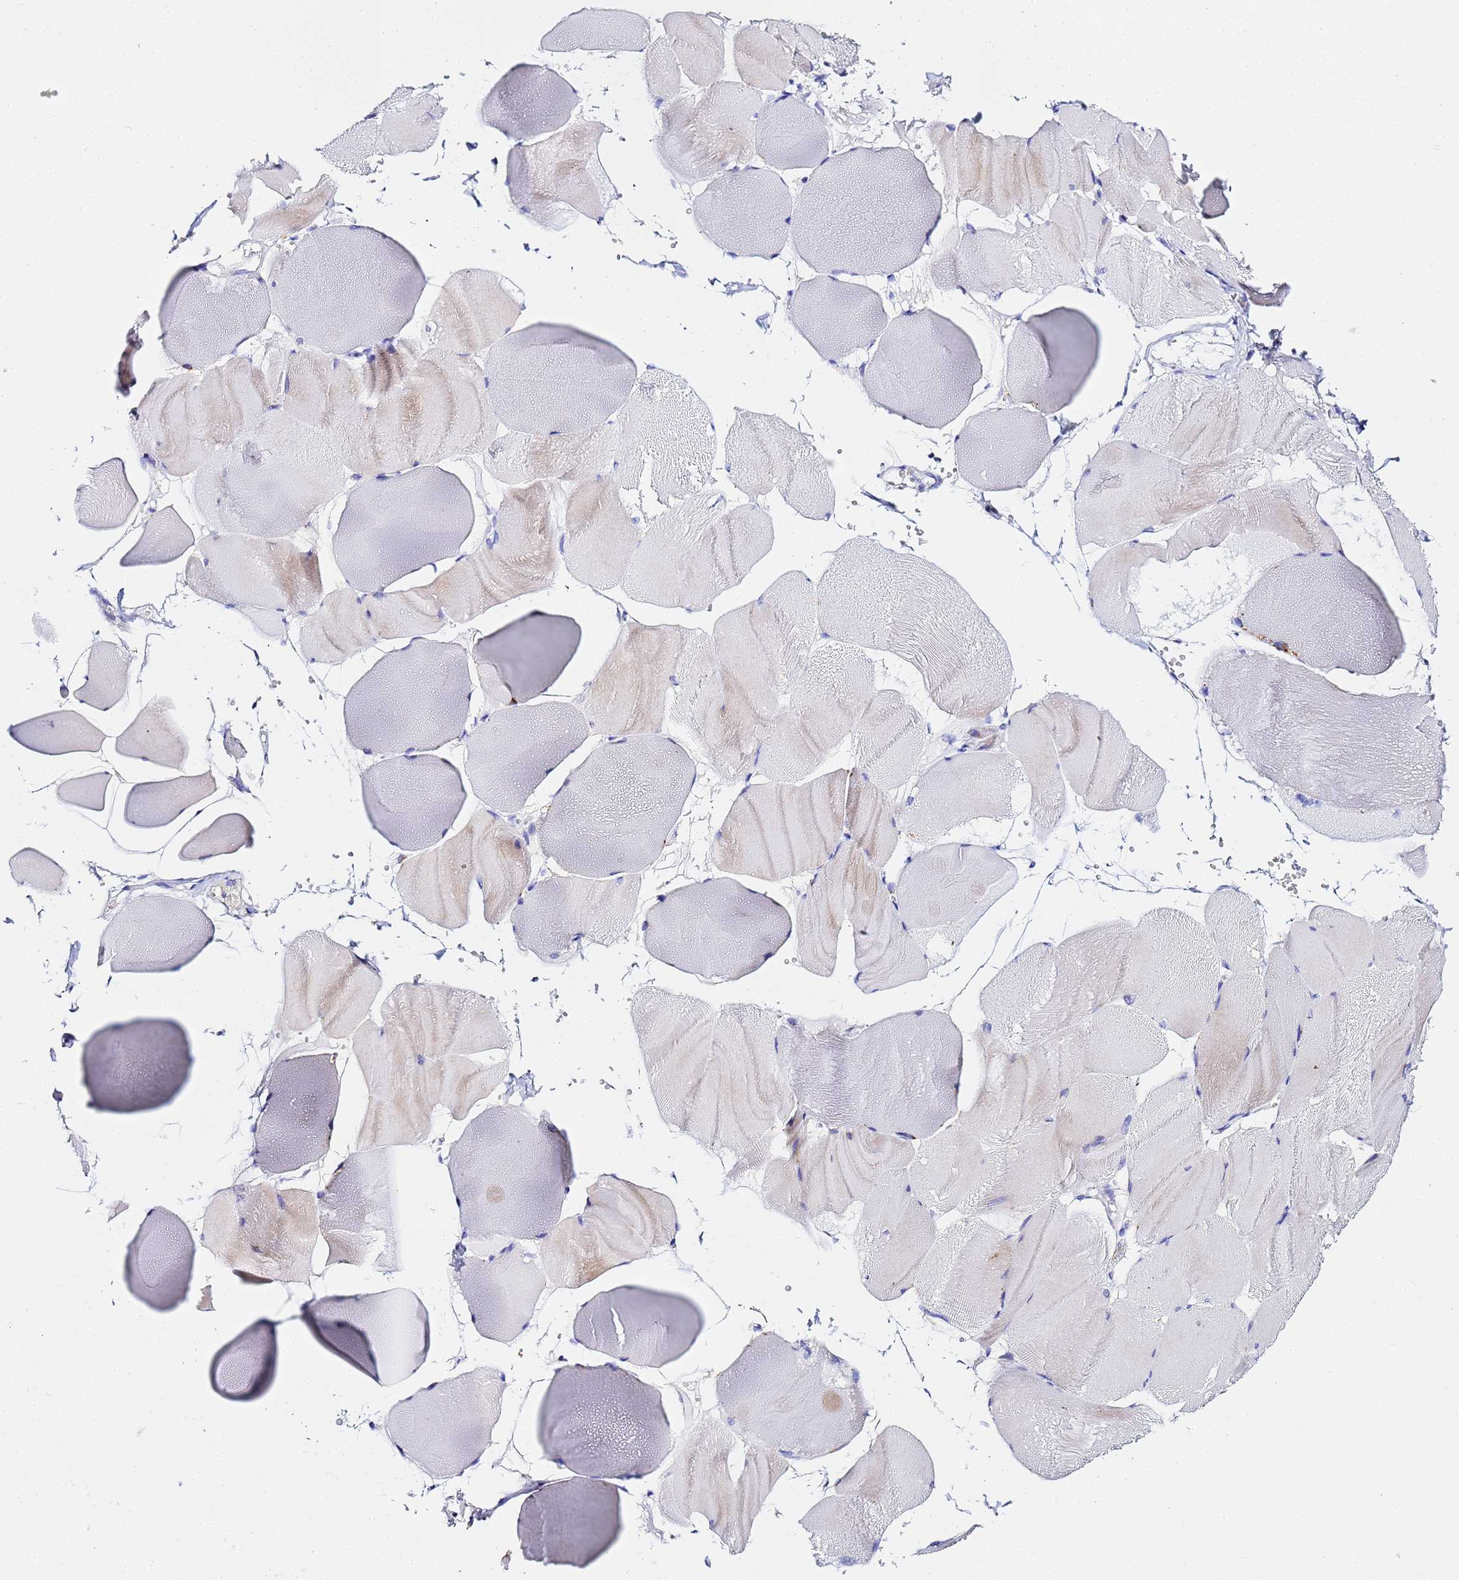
{"staining": {"intensity": "weak", "quantity": "<25%", "location": "cytoplasmic/membranous"}, "tissue": "skeletal muscle", "cell_type": "Myocytes", "image_type": "normal", "snomed": [{"axis": "morphology", "description": "Normal tissue, NOS"}, {"axis": "morphology", "description": "Basal cell carcinoma"}, {"axis": "topography", "description": "Skeletal muscle"}], "caption": "An IHC photomicrograph of benign skeletal muscle is shown. There is no staining in myocytes of skeletal muscle. The staining was performed using DAB (3,3'-diaminobenzidine) to visualize the protein expression in brown, while the nuclei were stained in blue with hematoxylin (Magnification: 20x).", "gene": "VTI1B", "patient": {"sex": "female", "age": 64}}